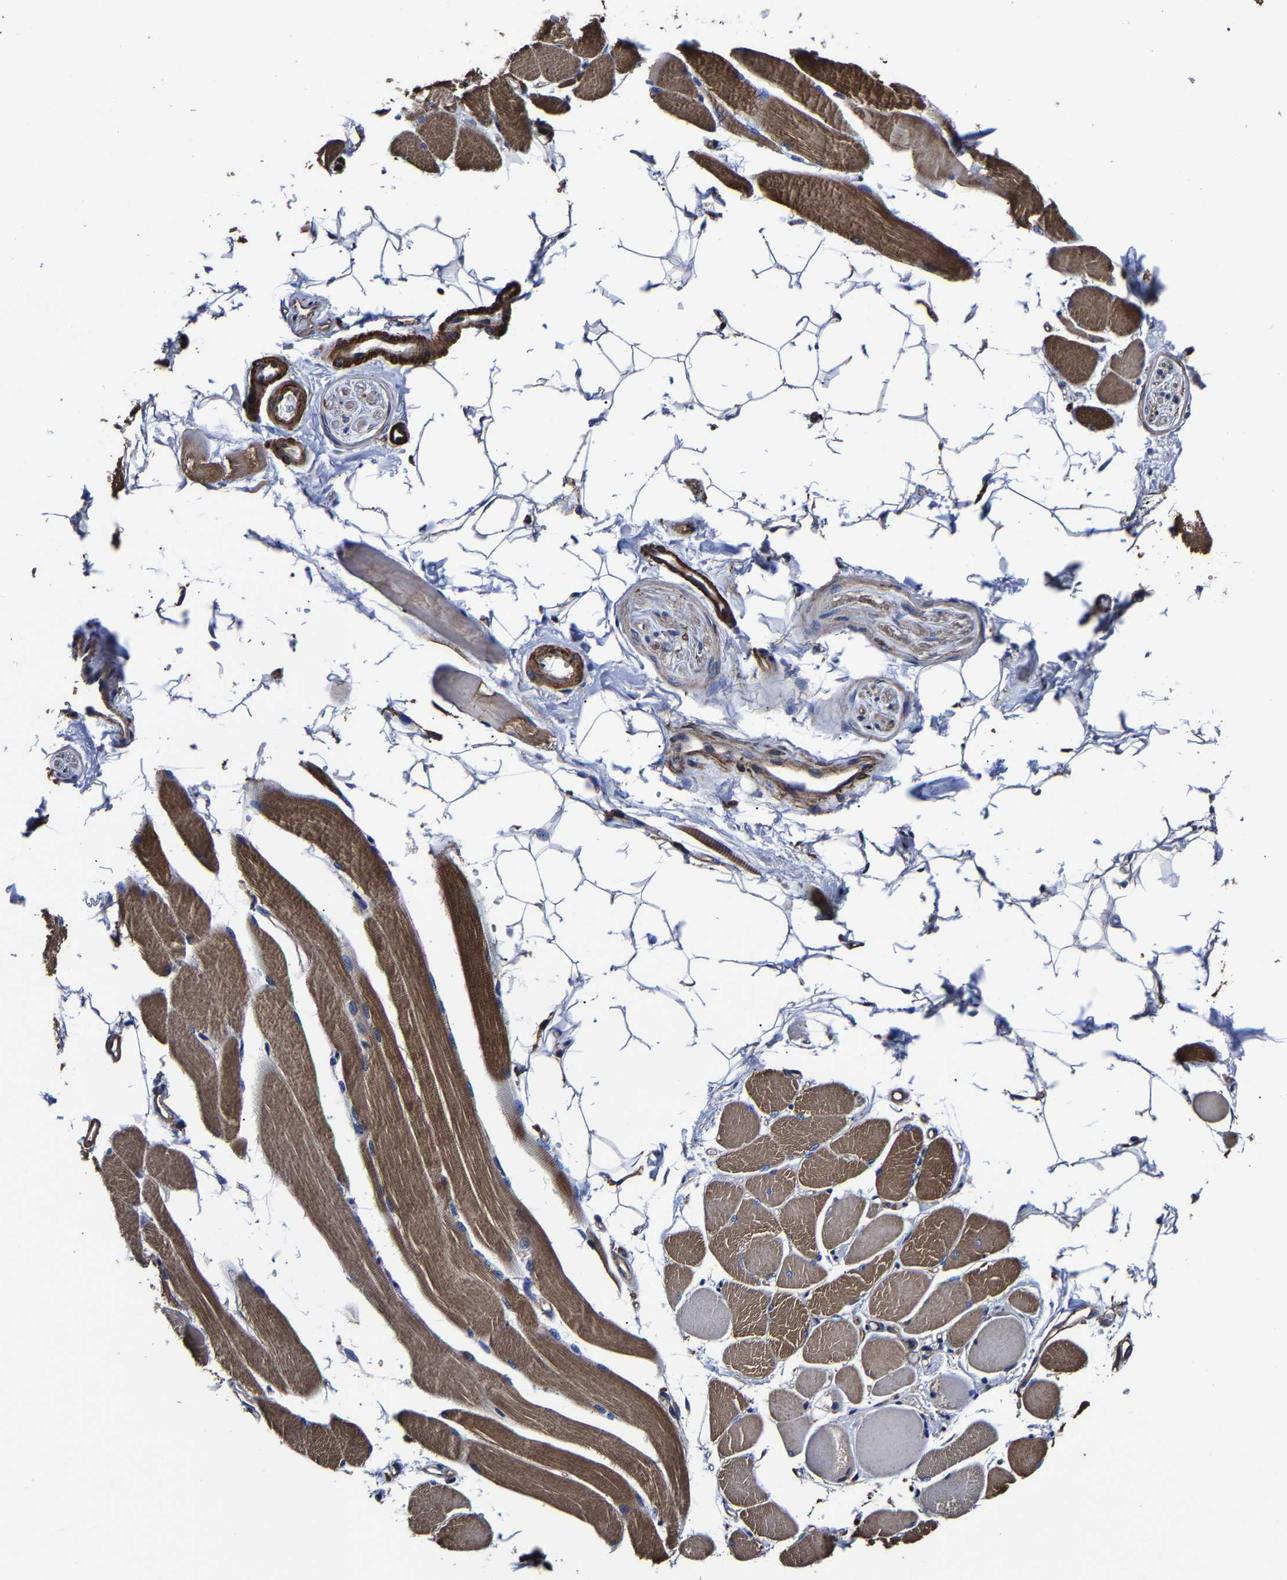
{"staining": {"intensity": "moderate", "quantity": ">75%", "location": "cytoplasmic/membranous"}, "tissue": "skeletal muscle", "cell_type": "Myocytes", "image_type": "normal", "snomed": [{"axis": "morphology", "description": "Normal tissue, NOS"}, {"axis": "topography", "description": "Skeletal muscle"}, {"axis": "topography", "description": "Peripheral nerve tissue"}], "caption": "IHC (DAB) staining of normal skeletal muscle displays moderate cytoplasmic/membranous protein positivity in about >75% of myocytes.", "gene": "SSH3", "patient": {"sex": "female", "age": 84}}